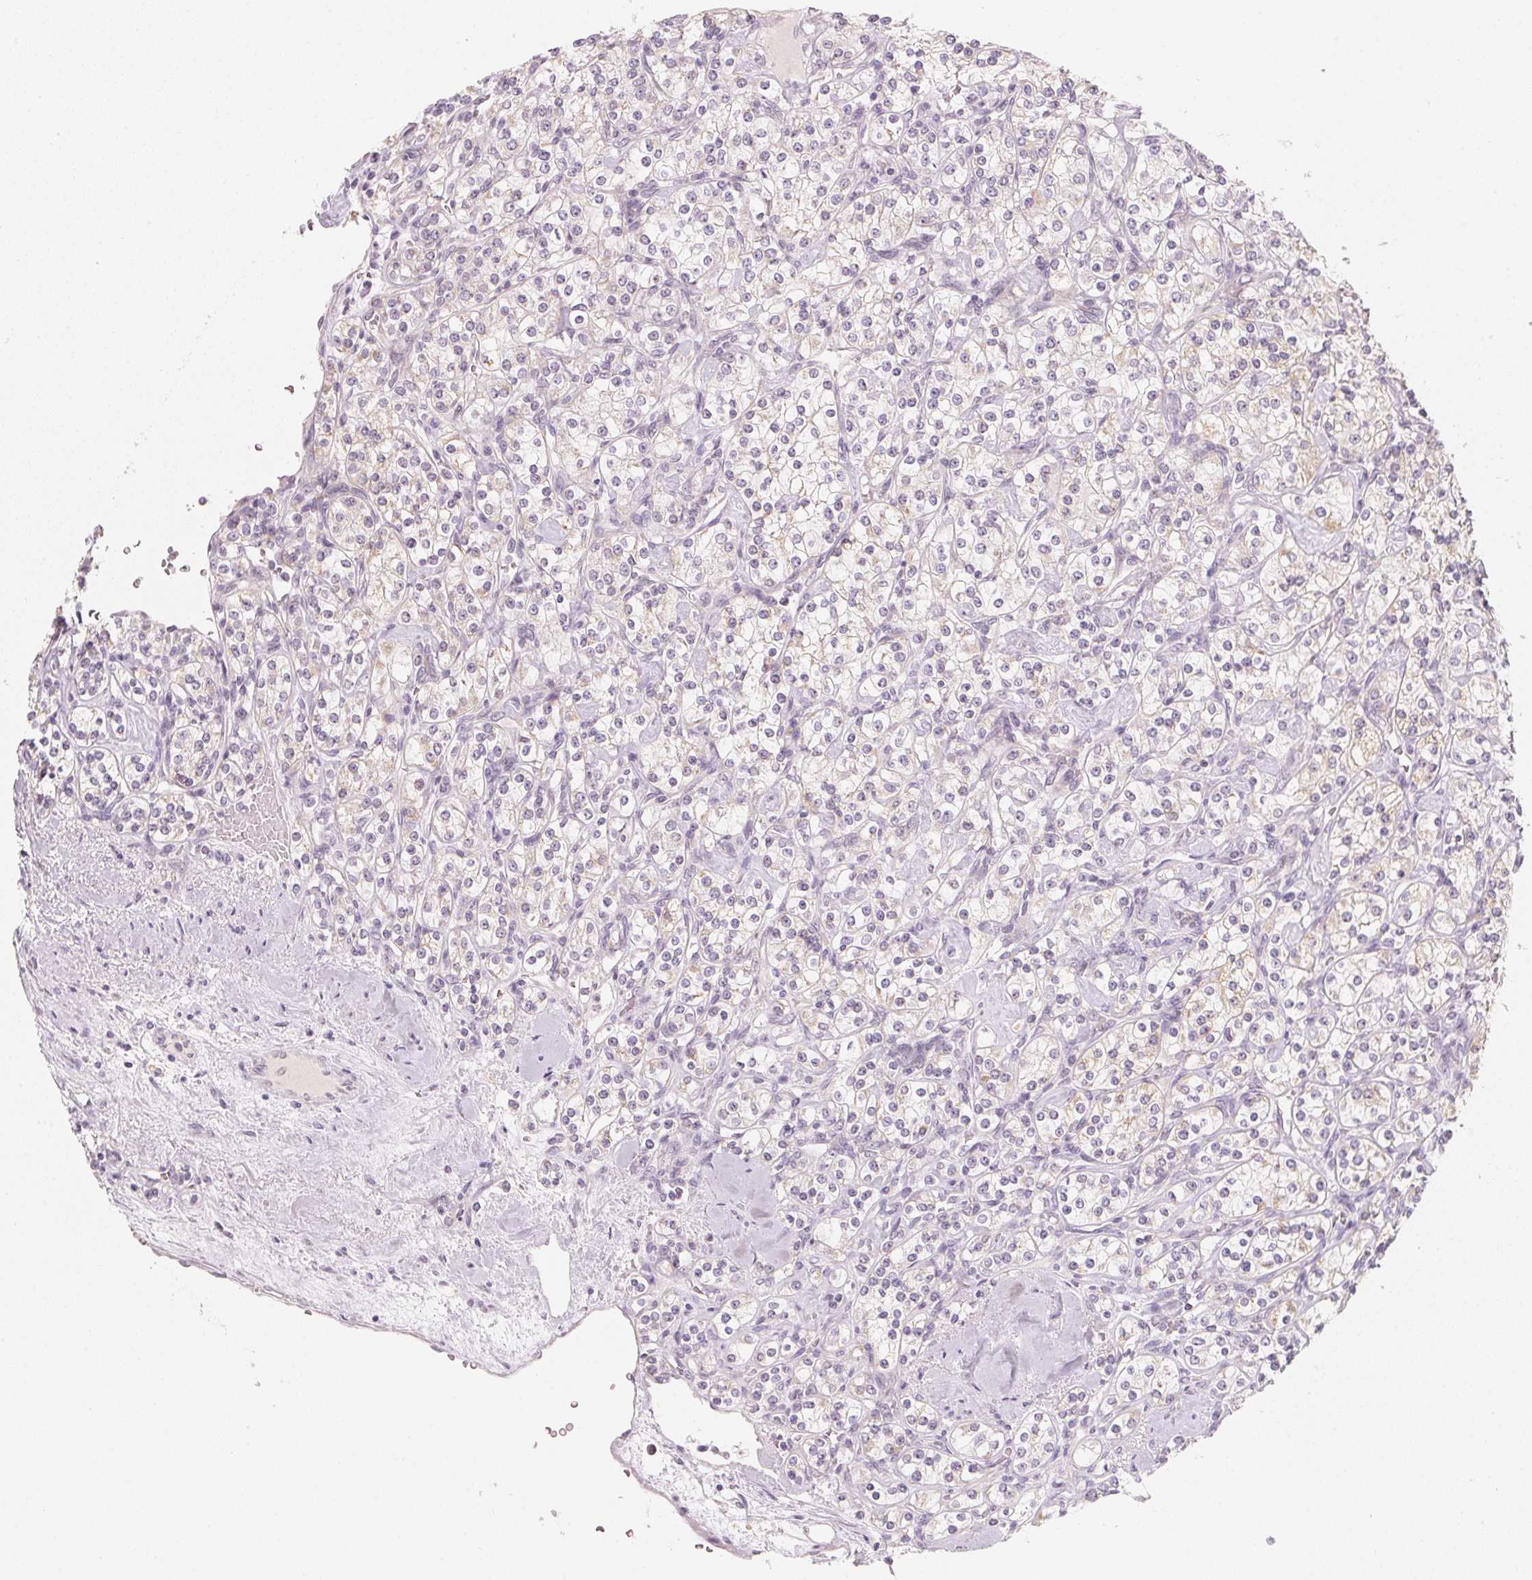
{"staining": {"intensity": "negative", "quantity": "none", "location": "none"}, "tissue": "renal cancer", "cell_type": "Tumor cells", "image_type": "cancer", "snomed": [{"axis": "morphology", "description": "Adenocarcinoma, NOS"}, {"axis": "topography", "description": "Kidney"}], "caption": "Tumor cells show no significant expression in adenocarcinoma (renal).", "gene": "ANKRD31", "patient": {"sex": "male", "age": 77}}